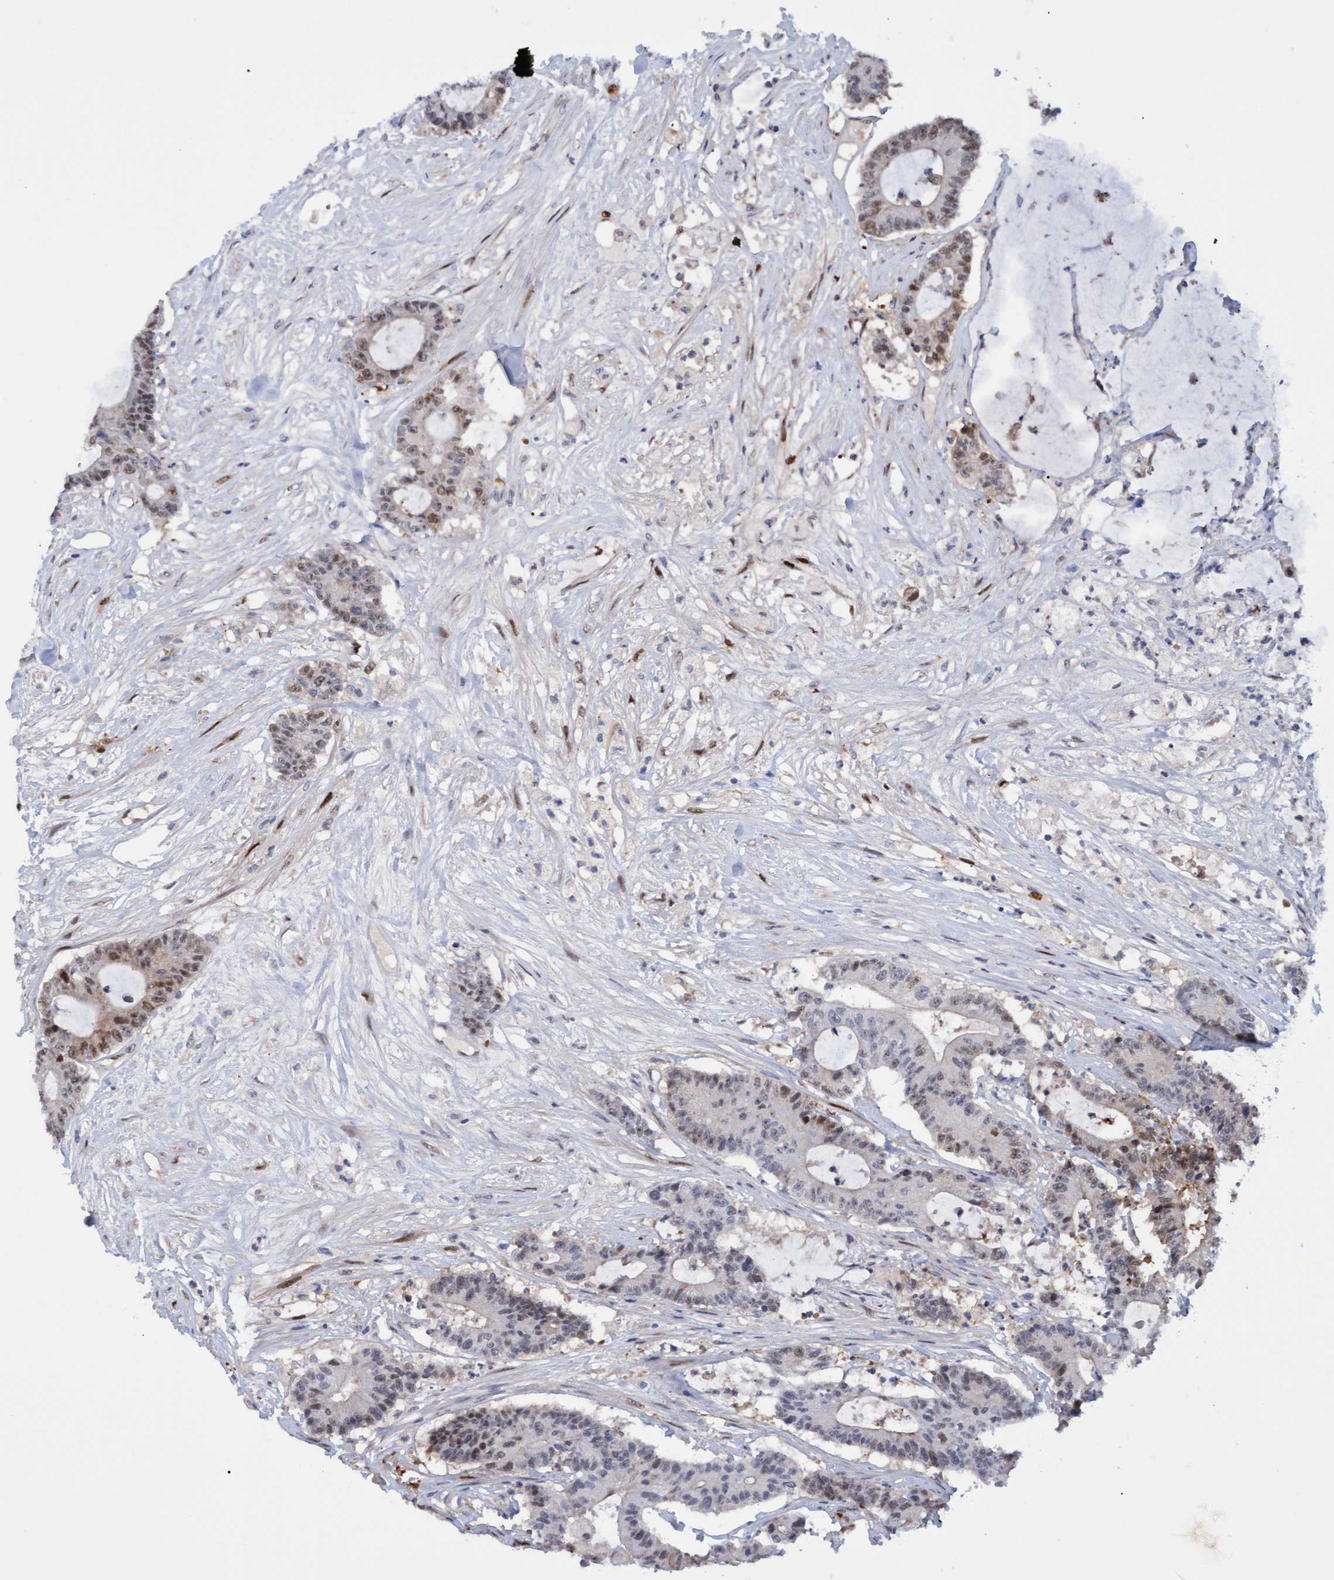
{"staining": {"intensity": "weak", "quantity": ">75%", "location": "nuclear"}, "tissue": "colorectal cancer", "cell_type": "Tumor cells", "image_type": "cancer", "snomed": [{"axis": "morphology", "description": "Adenocarcinoma, NOS"}, {"axis": "topography", "description": "Colon"}], "caption": "Human colorectal cancer stained for a protein (brown) demonstrates weak nuclear positive expression in about >75% of tumor cells.", "gene": "PINX1", "patient": {"sex": "female", "age": 84}}